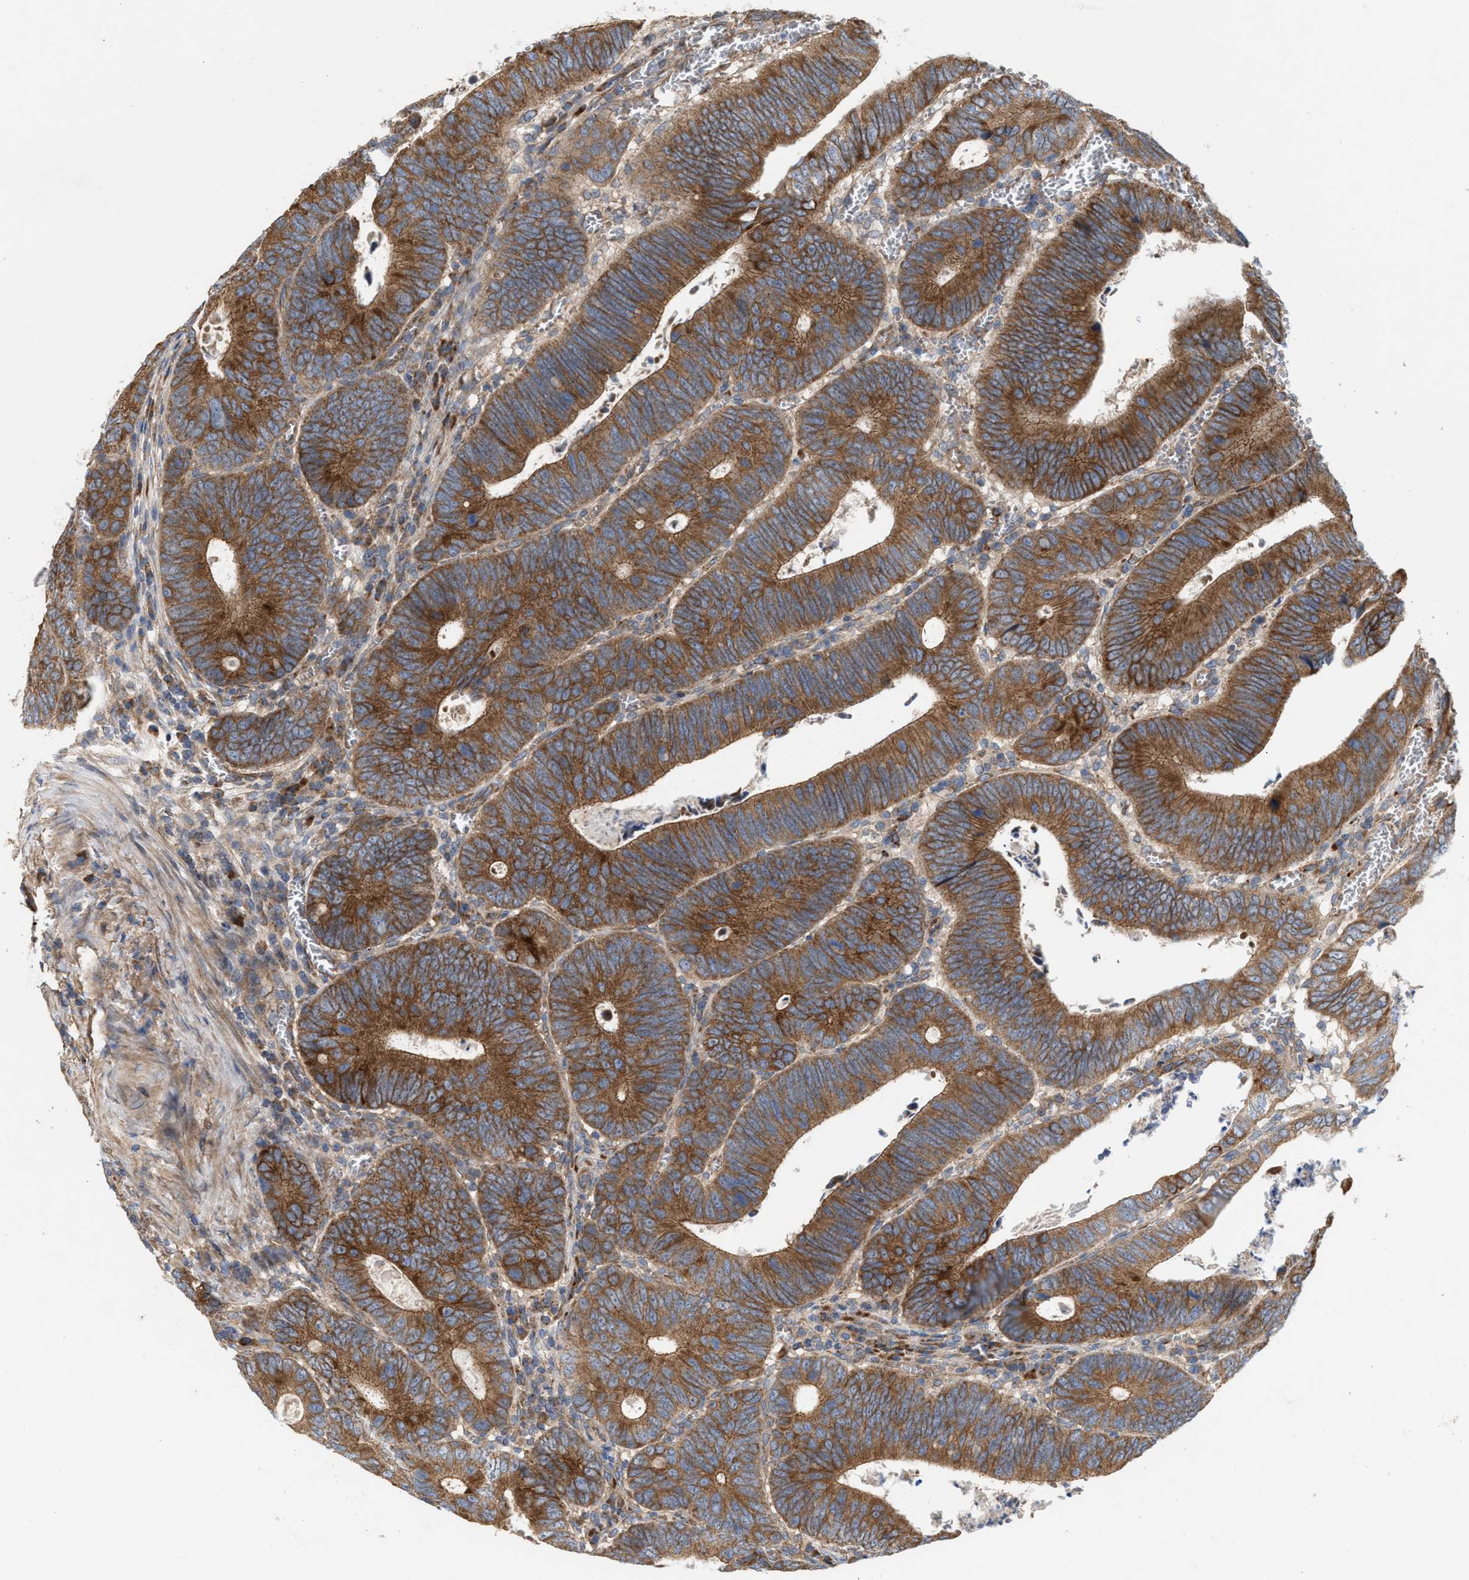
{"staining": {"intensity": "strong", "quantity": ">75%", "location": "cytoplasmic/membranous"}, "tissue": "colorectal cancer", "cell_type": "Tumor cells", "image_type": "cancer", "snomed": [{"axis": "morphology", "description": "Inflammation, NOS"}, {"axis": "morphology", "description": "Adenocarcinoma, NOS"}, {"axis": "topography", "description": "Colon"}], "caption": "This is an image of immunohistochemistry (IHC) staining of colorectal adenocarcinoma, which shows strong positivity in the cytoplasmic/membranous of tumor cells.", "gene": "OXSM", "patient": {"sex": "male", "age": 72}}